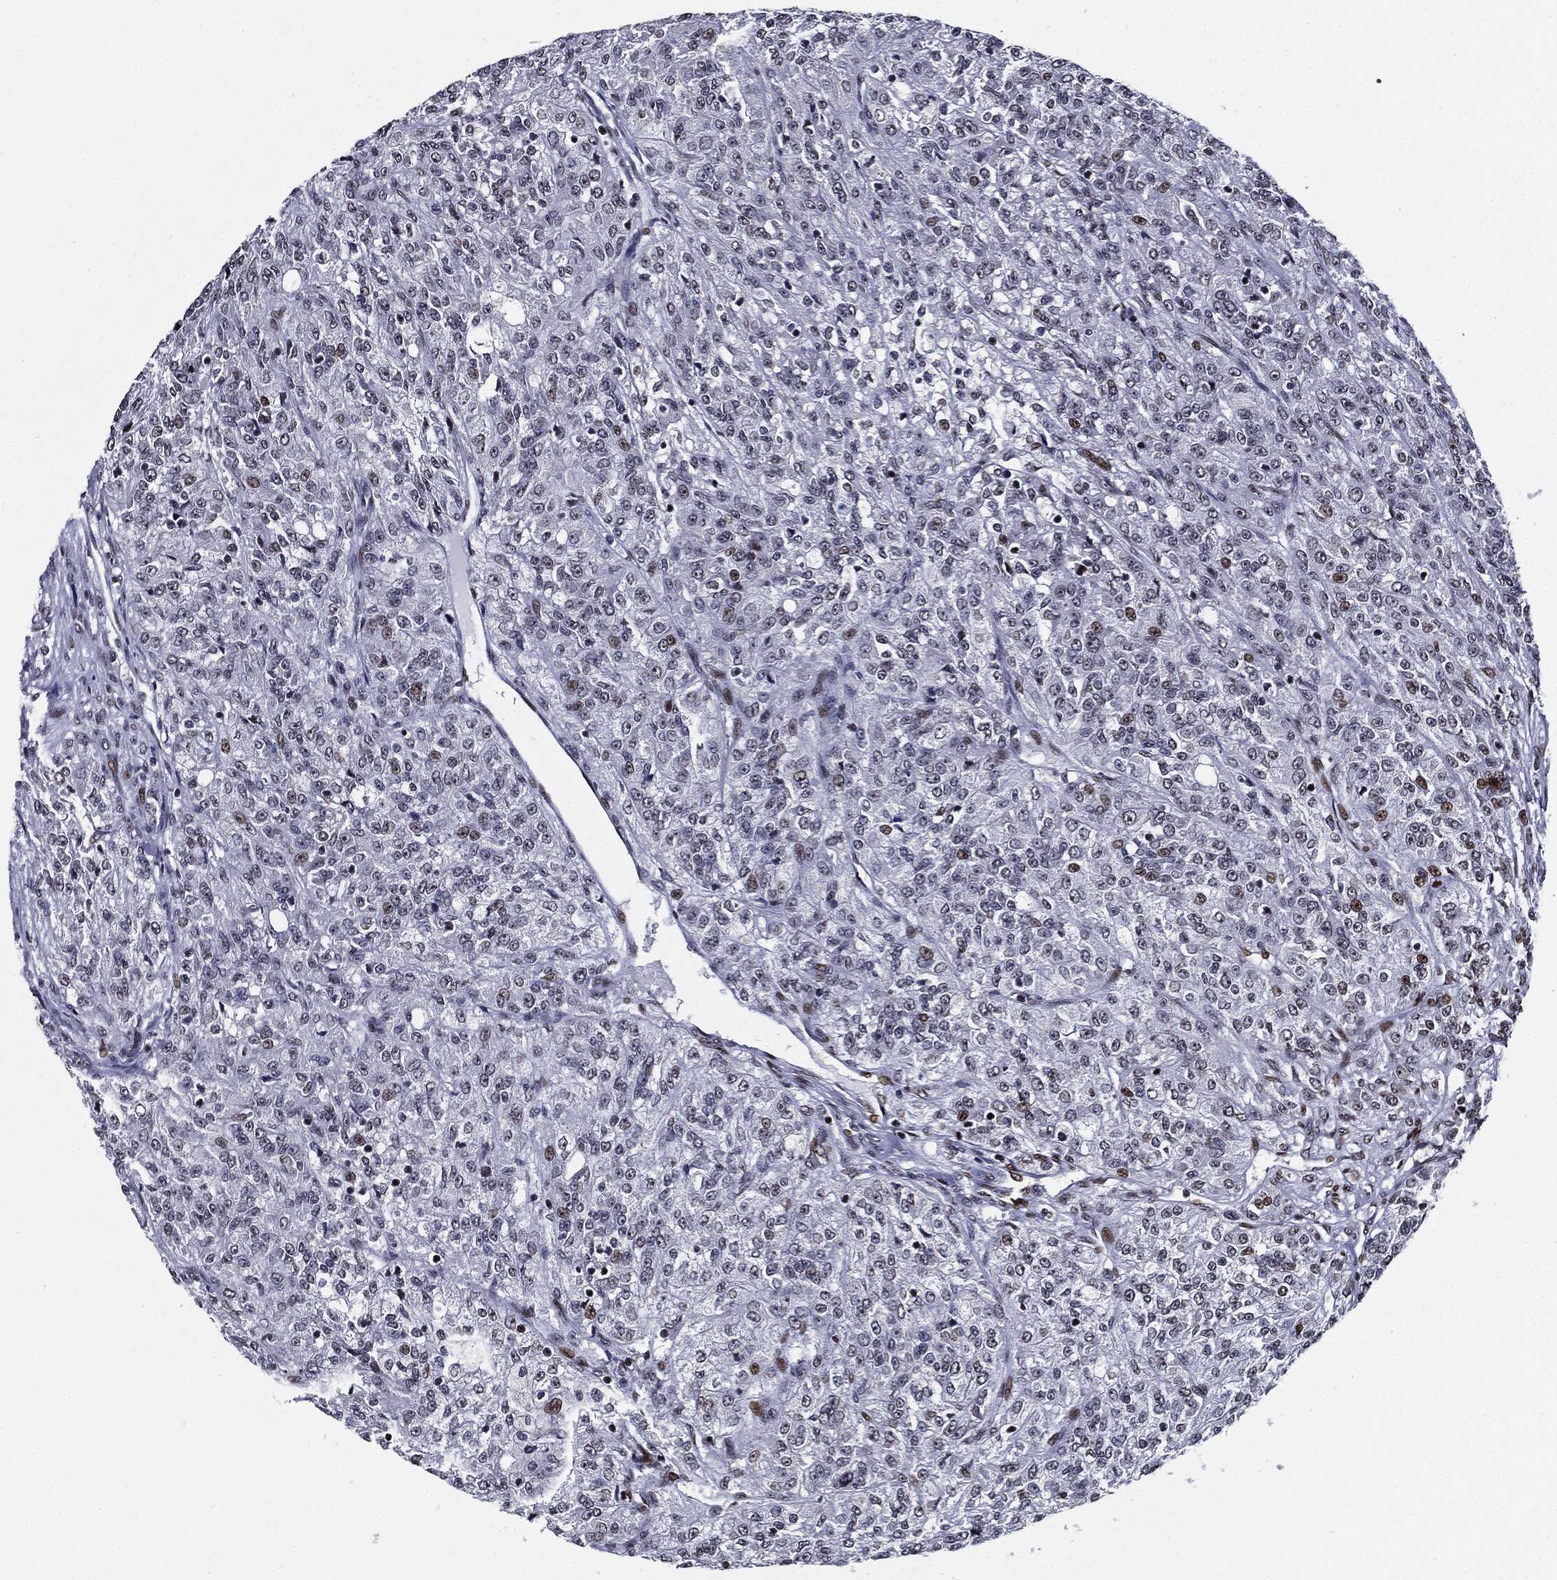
{"staining": {"intensity": "moderate", "quantity": "<25%", "location": "nuclear"}, "tissue": "renal cancer", "cell_type": "Tumor cells", "image_type": "cancer", "snomed": [{"axis": "morphology", "description": "Adenocarcinoma, NOS"}, {"axis": "topography", "description": "Kidney"}], "caption": "There is low levels of moderate nuclear positivity in tumor cells of renal cancer (adenocarcinoma), as demonstrated by immunohistochemical staining (brown color).", "gene": "ZFP91", "patient": {"sex": "female", "age": 63}}